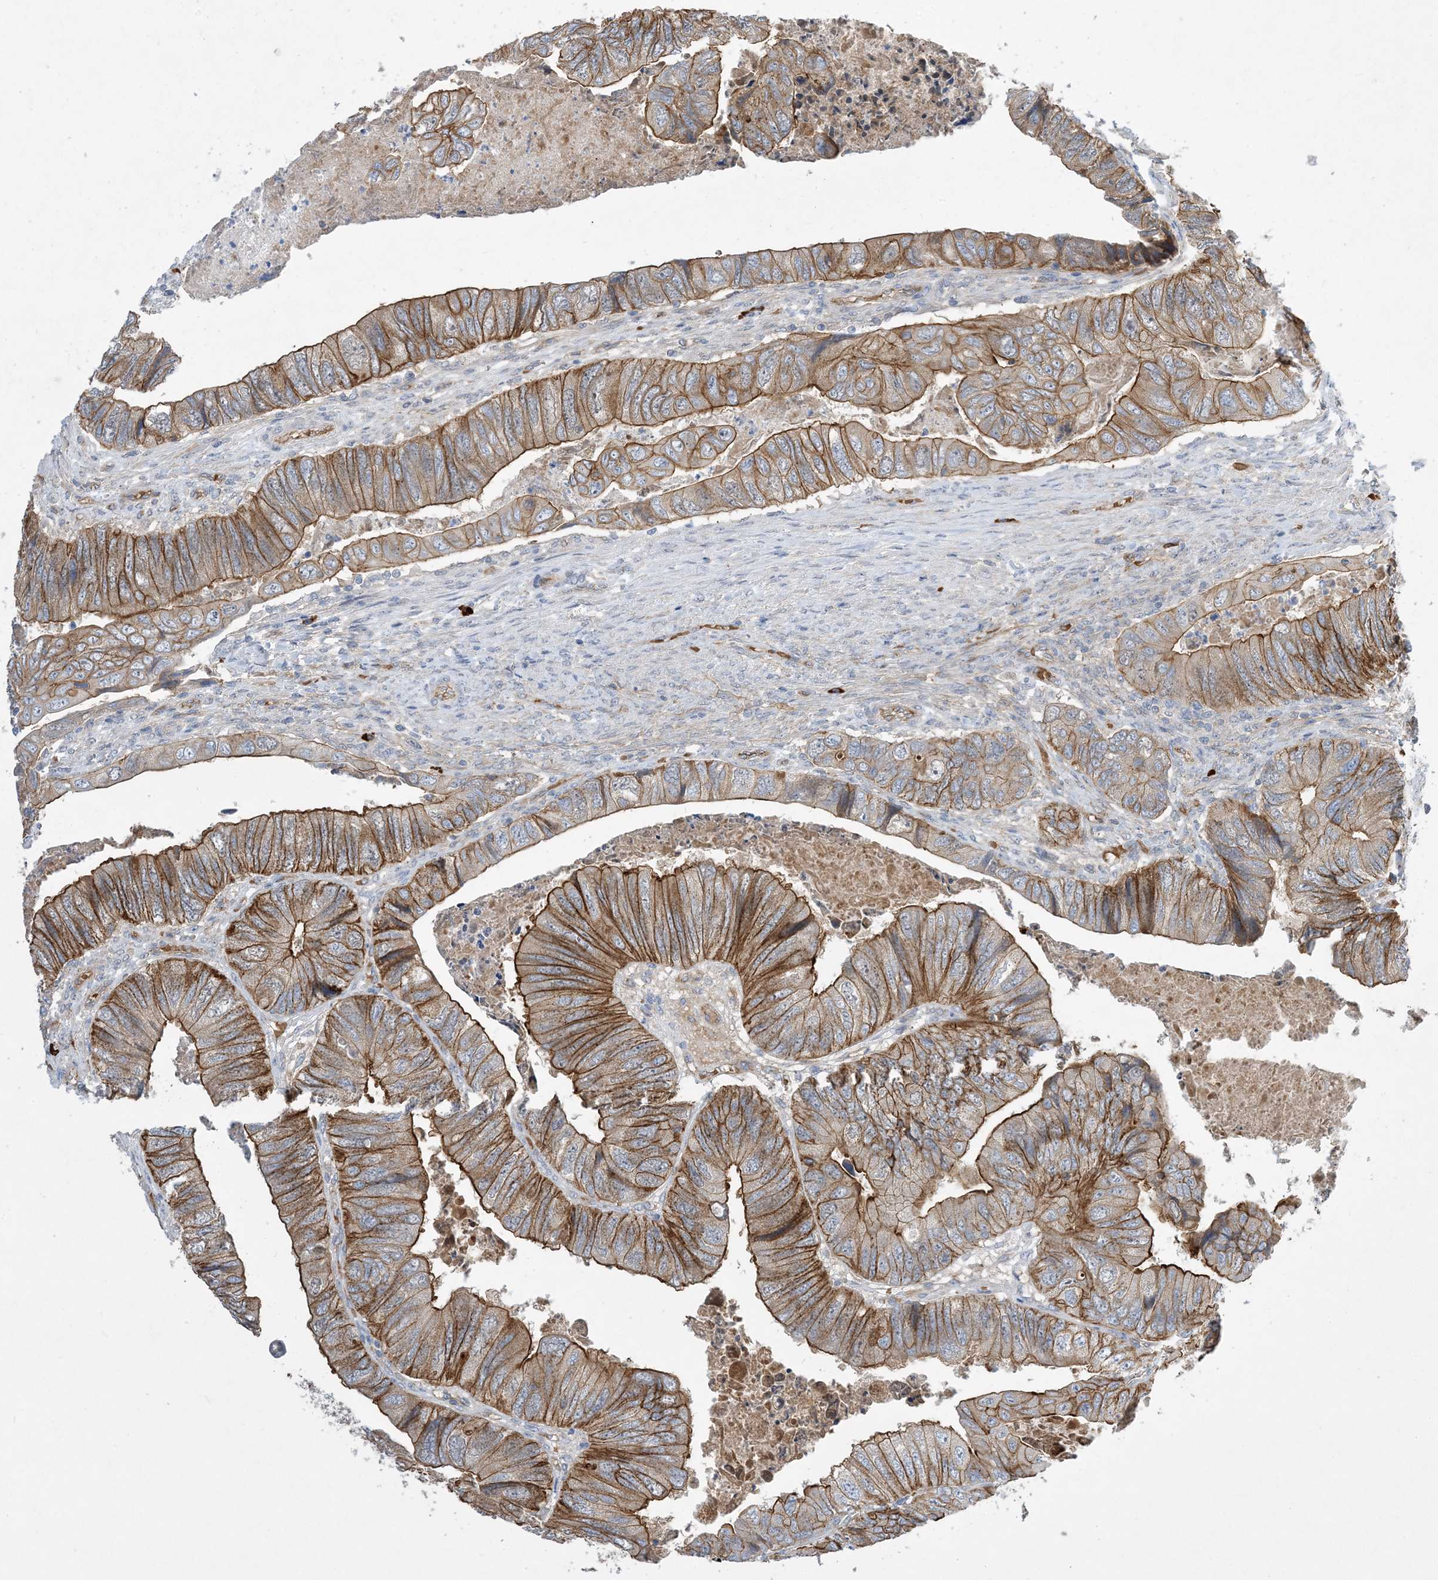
{"staining": {"intensity": "strong", "quantity": ">75%", "location": "cytoplasmic/membranous"}, "tissue": "colorectal cancer", "cell_type": "Tumor cells", "image_type": "cancer", "snomed": [{"axis": "morphology", "description": "Adenocarcinoma, NOS"}, {"axis": "topography", "description": "Rectum"}], "caption": "This is a histology image of immunohistochemistry staining of colorectal cancer (adenocarcinoma), which shows strong positivity in the cytoplasmic/membranous of tumor cells.", "gene": "AOC1", "patient": {"sex": "male", "age": 63}}